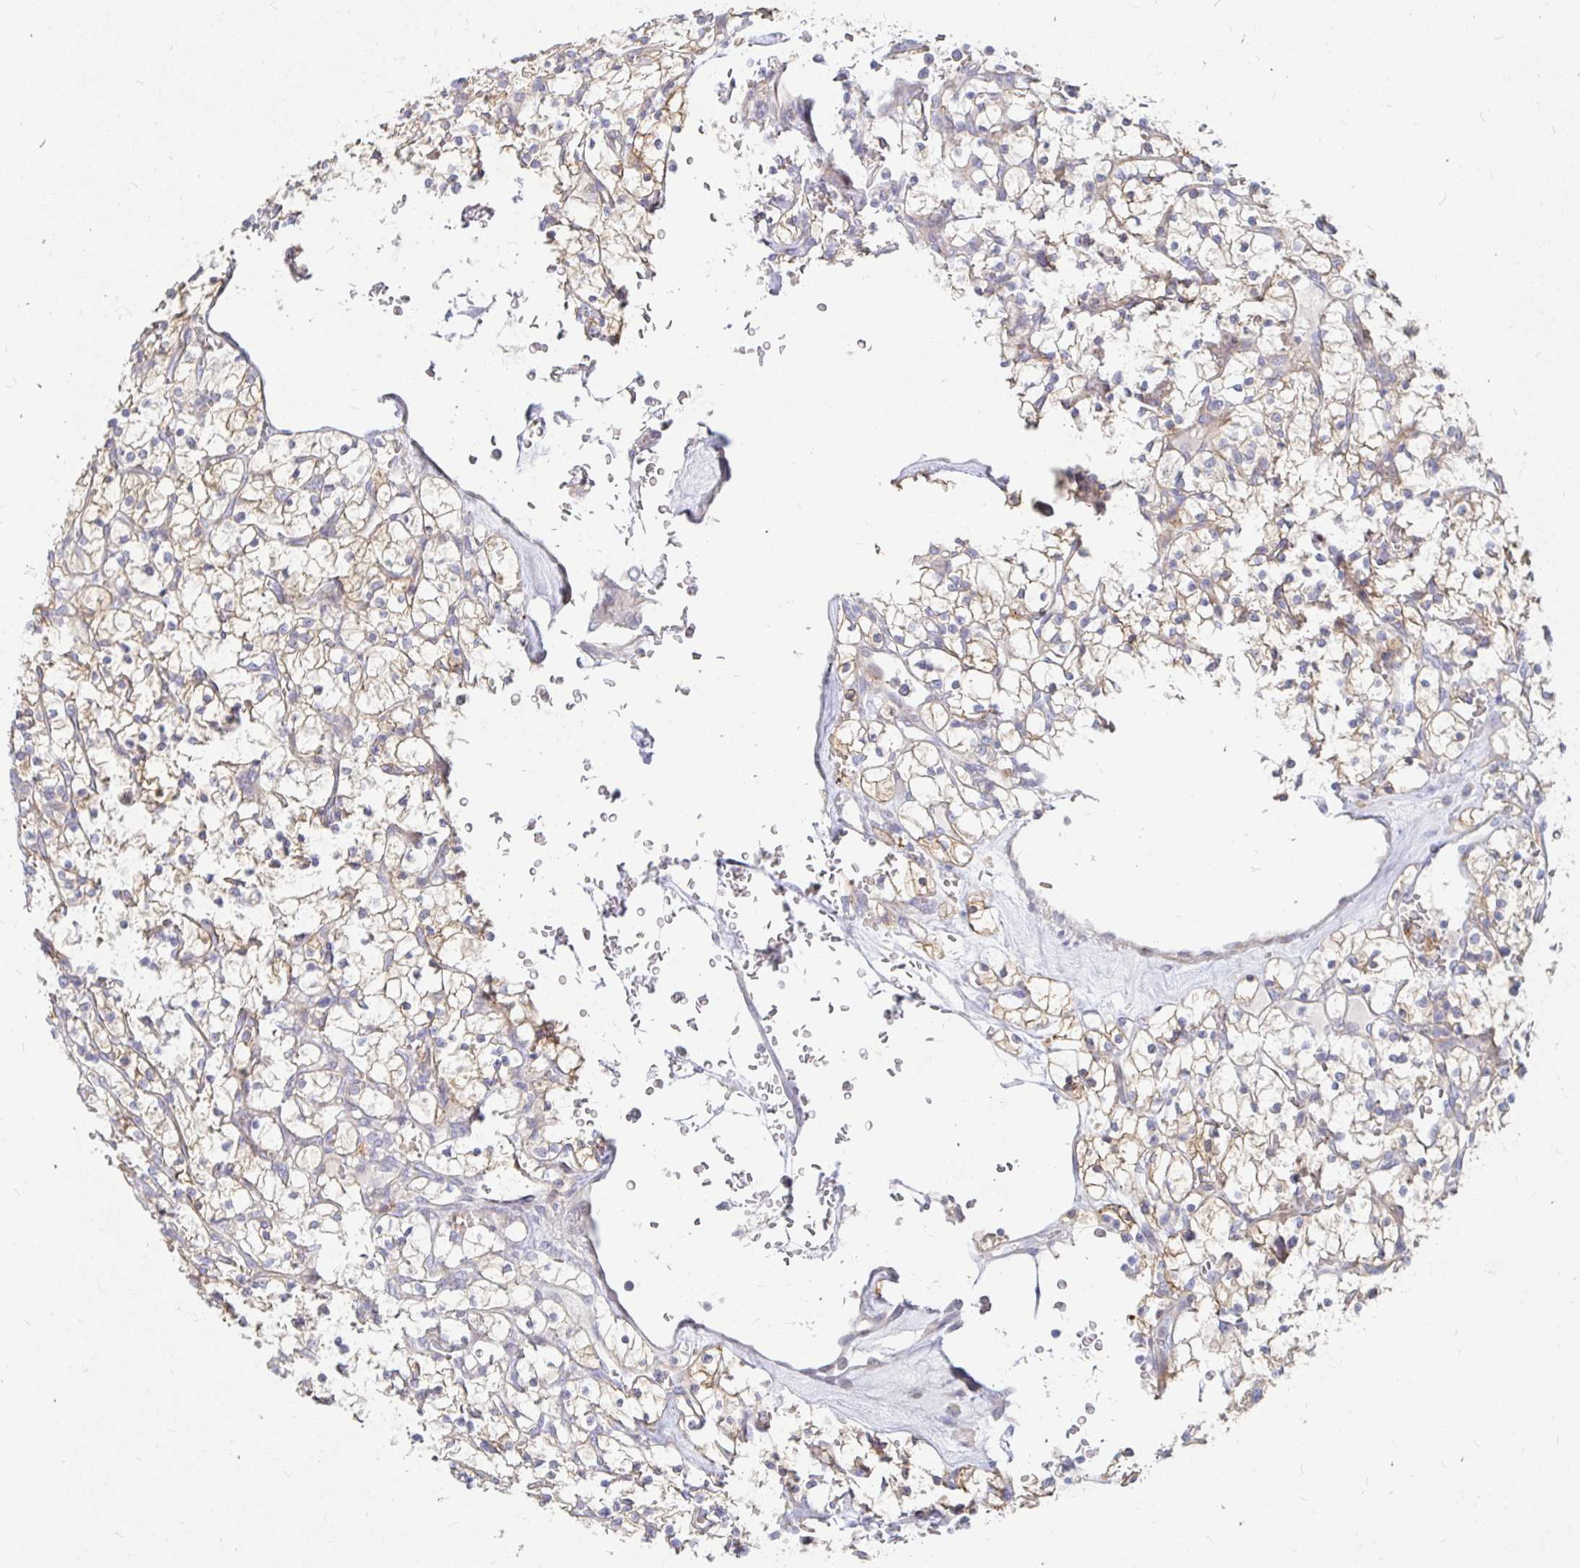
{"staining": {"intensity": "weak", "quantity": ">75%", "location": "cytoplasmic/membranous"}, "tissue": "renal cancer", "cell_type": "Tumor cells", "image_type": "cancer", "snomed": [{"axis": "morphology", "description": "Adenocarcinoma, NOS"}, {"axis": "topography", "description": "Kidney"}], "caption": "Human adenocarcinoma (renal) stained for a protein (brown) demonstrates weak cytoplasmic/membranous positive staining in about >75% of tumor cells.", "gene": "KCTD19", "patient": {"sex": "female", "age": 64}}